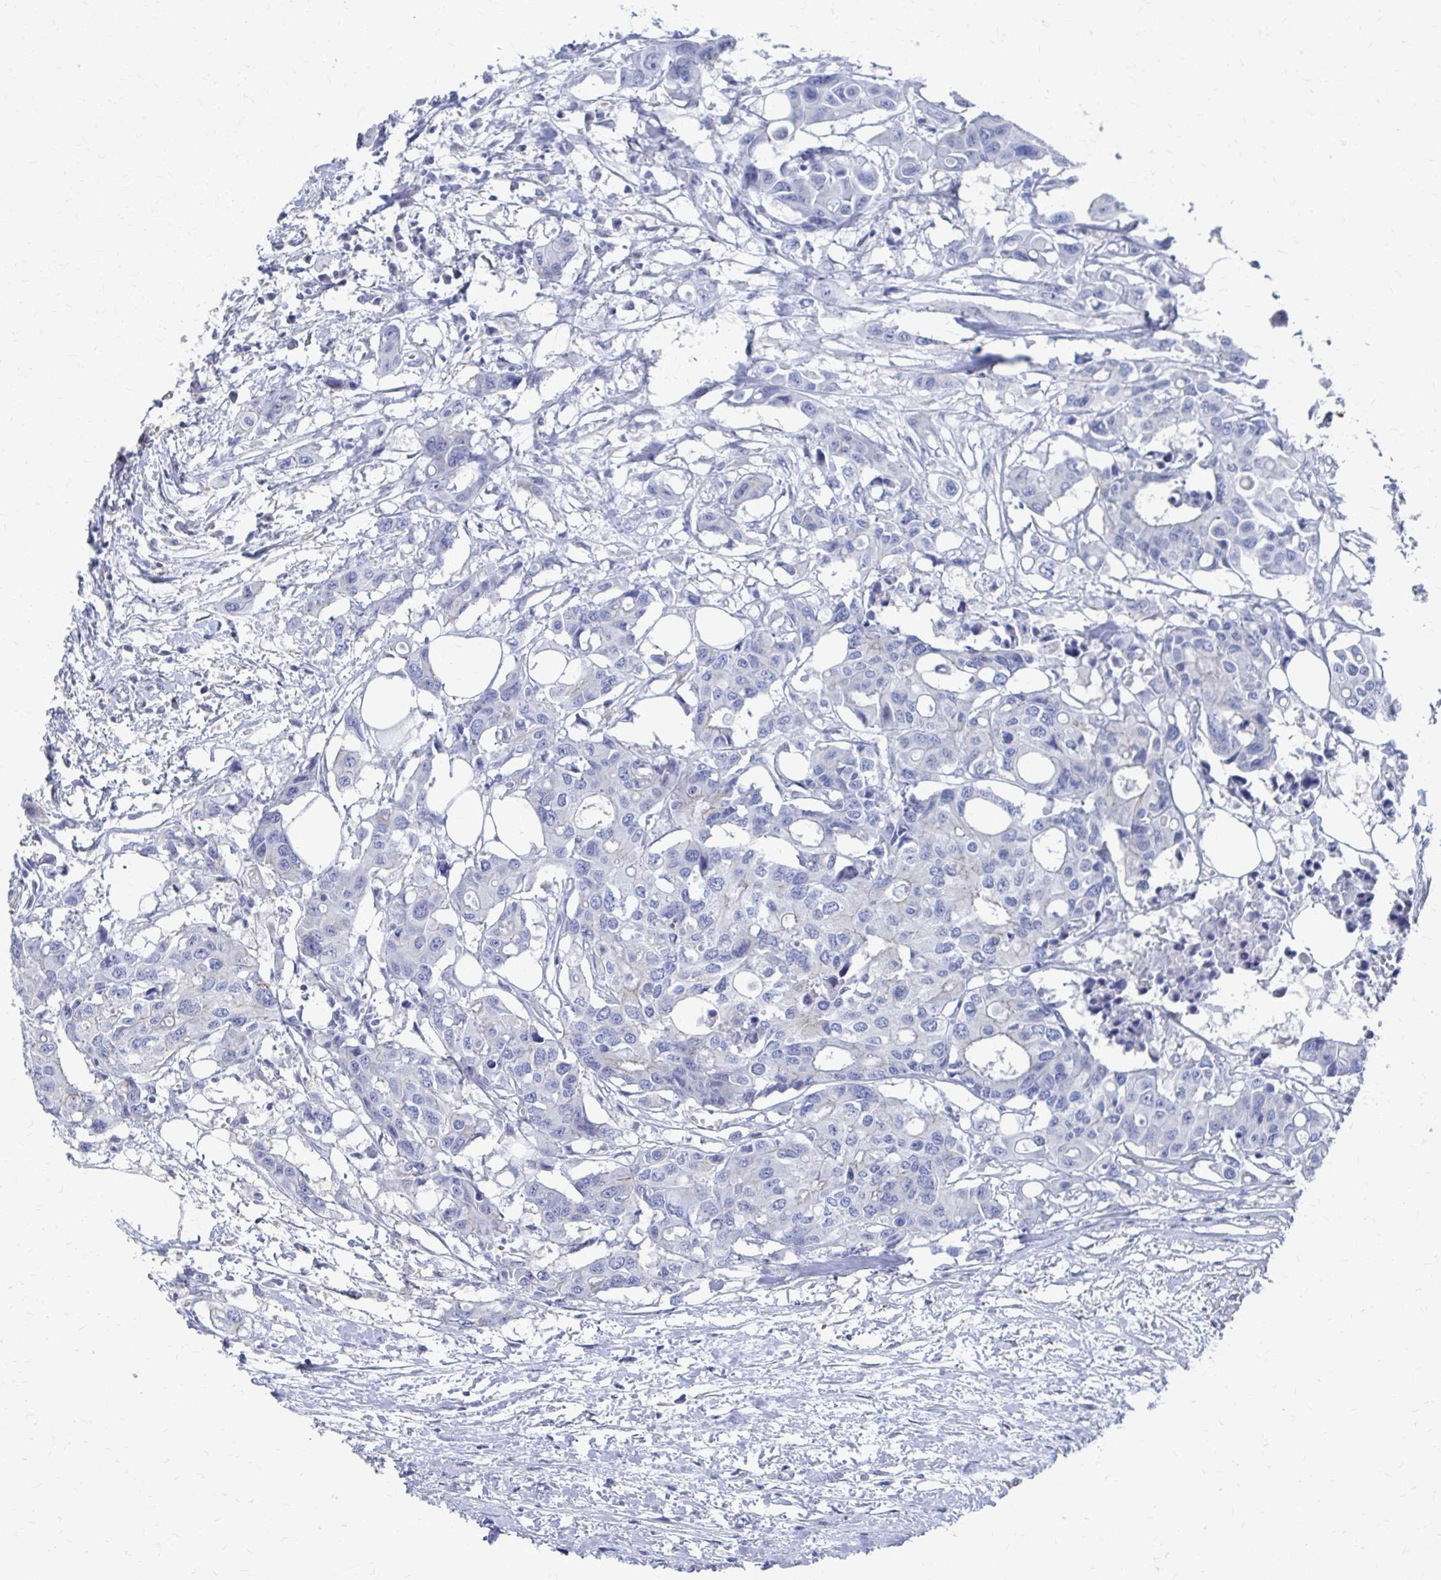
{"staining": {"intensity": "negative", "quantity": "none", "location": "none"}, "tissue": "colorectal cancer", "cell_type": "Tumor cells", "image_type": "cancer", "snomed": [{"axis": "morphology", "description": "Adenocarcinoma, NOS"}, {"axis": "topography", "description": "Colon"}], "caption": "This is an IHC photomicrograph of human colorectal cancer. There is no positivity in tumor cells.", "gene": "PLEKHG7", "patient": {"sex": "male", "age": 77}}